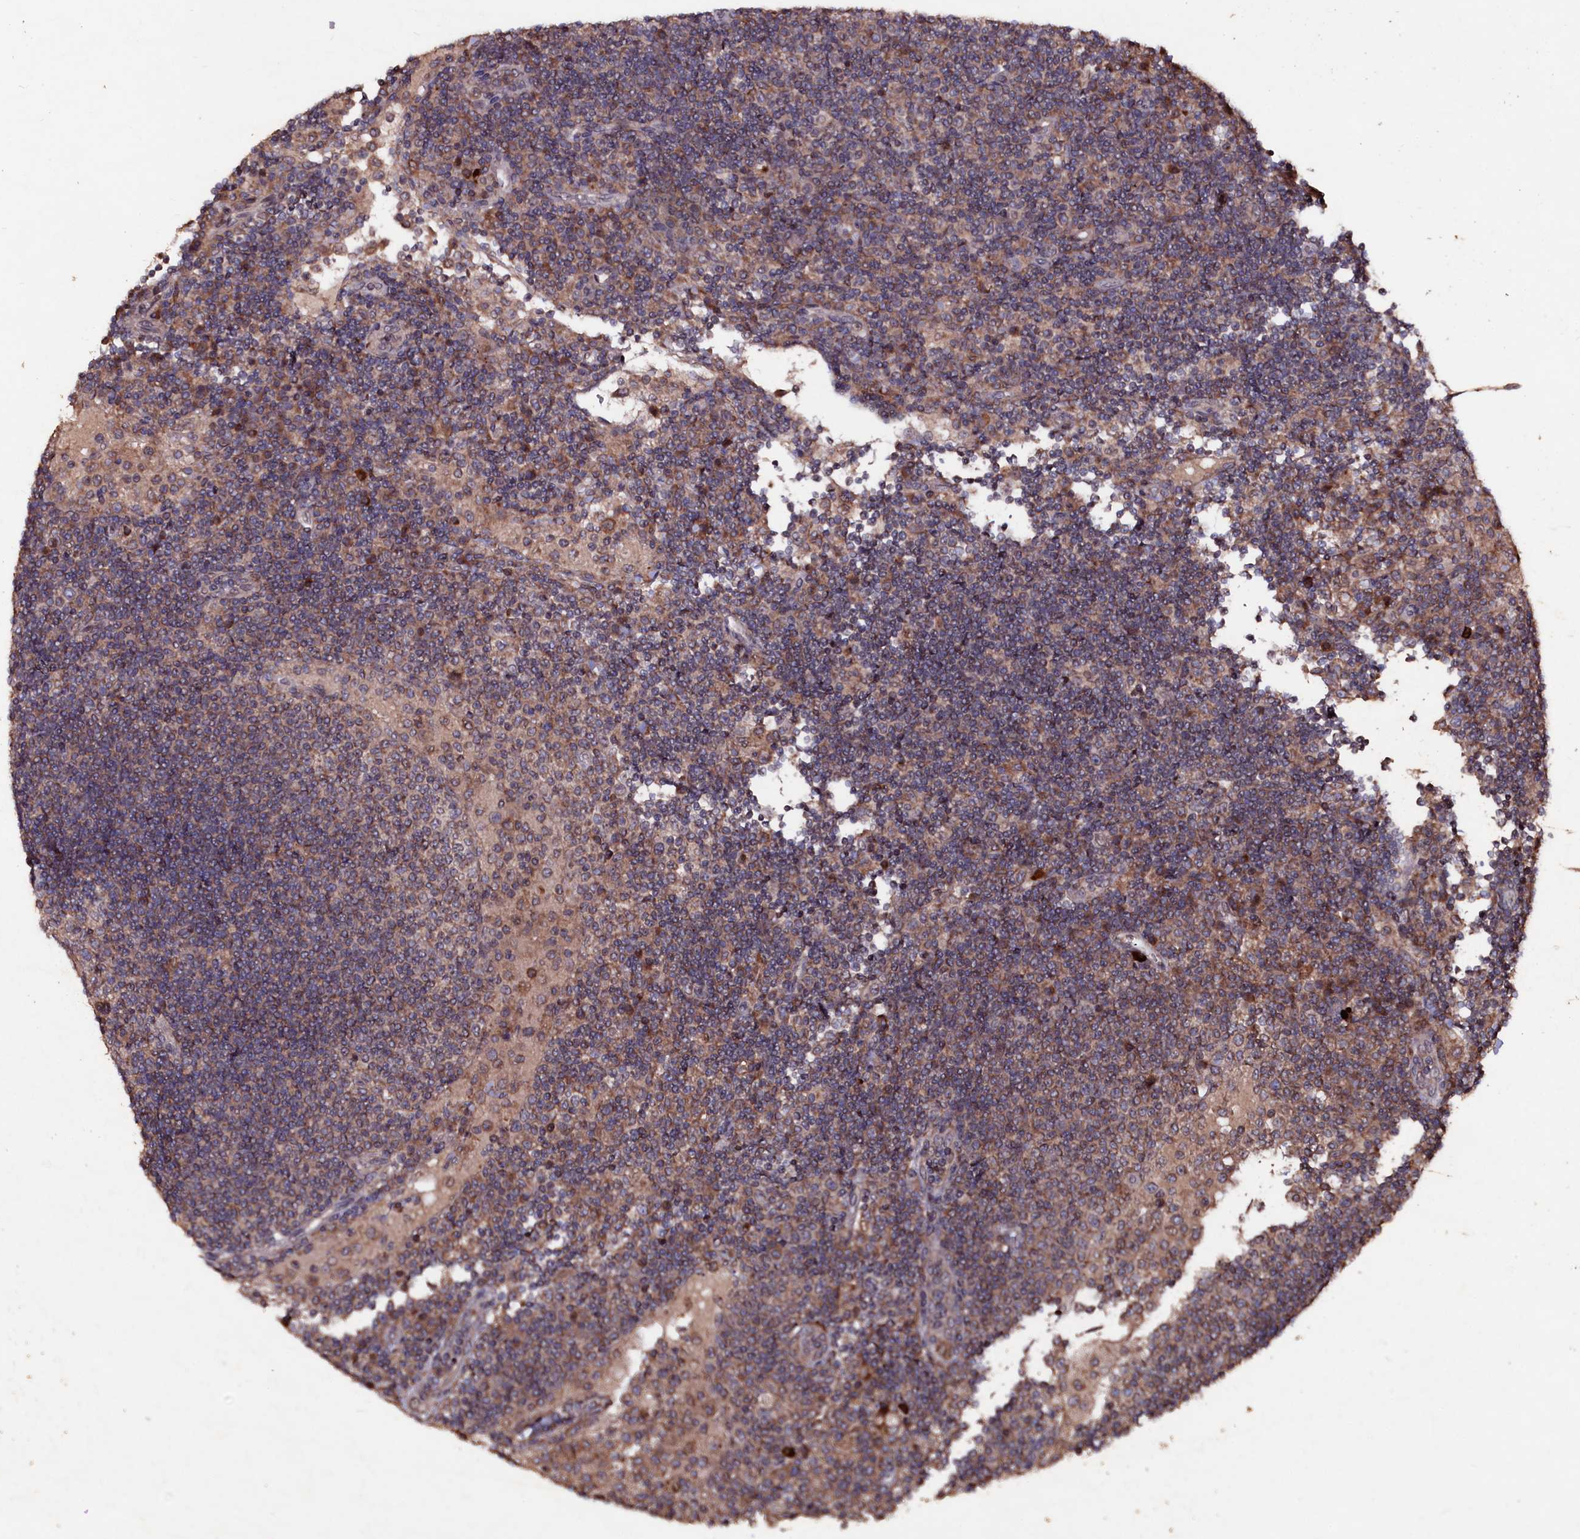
{"staining": {"intensity": "weak", "quantity": ">75%", "location": "cytoplasmic/membranous"}, "tissue": "lymph node", "cell_type": "Germinal center cells", "image_type": "normal", "snomed": [{"axis": "morphology", "description": "Normal tissue, NOS"}, {"axis": "topography", "description": "Lymph node"}], "caption": "Lymph node stained with DAB IHC shows low levels of weak cytoplasmic/membranous expression in approximately >75% of germinal center cells. (Brightfield microscopy of DAB IHC at high magnification).", "gene": "MYO1H", "patient": {"sex": "female", "age": 53}}